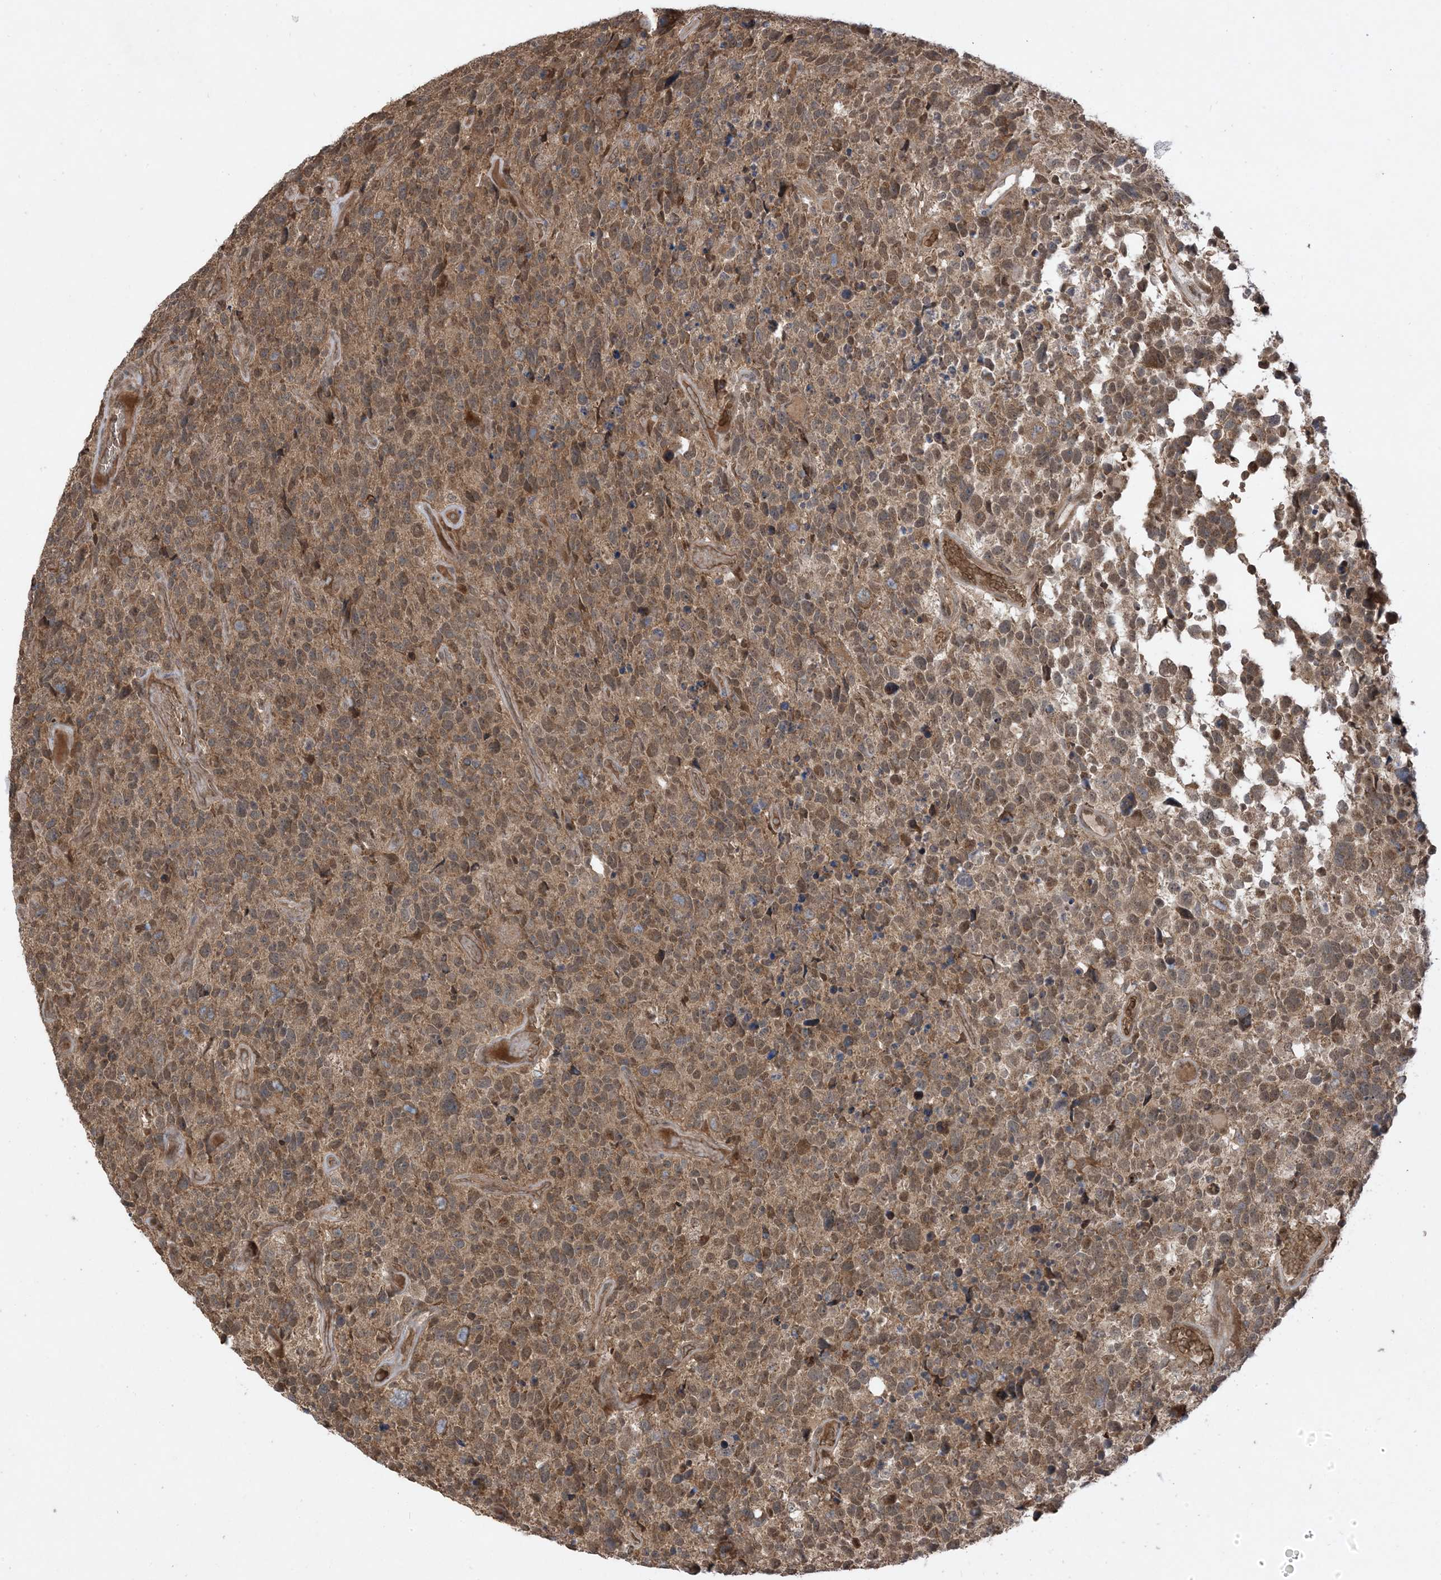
{"staining": {"intensity": "moderate", "quantity": "25%-75%", "location": "cytoplasmic/membranous,nuclear"}, "tissue": "glioma", "cell_type": "Tumor cells", "image_type": "cancer", "snomed": [{"axis": "morphology", "description": "Glioma, malignant, High grade"}, {"axis": "topography", "description": "Brain"}], "caption": "IHC image of neoplastic tissue: high-grade glioma (malignant) stained using immunohistochemistry displays medium levels of moderate protein expression localized specifically in the cytoplasmic/membranous and nuclear of tumor cells, appearing as a cytoplasmic/membranous and nuclear brown color.", "gene": "PUSL1", "patient": {"sex": "male", "age": 69}}